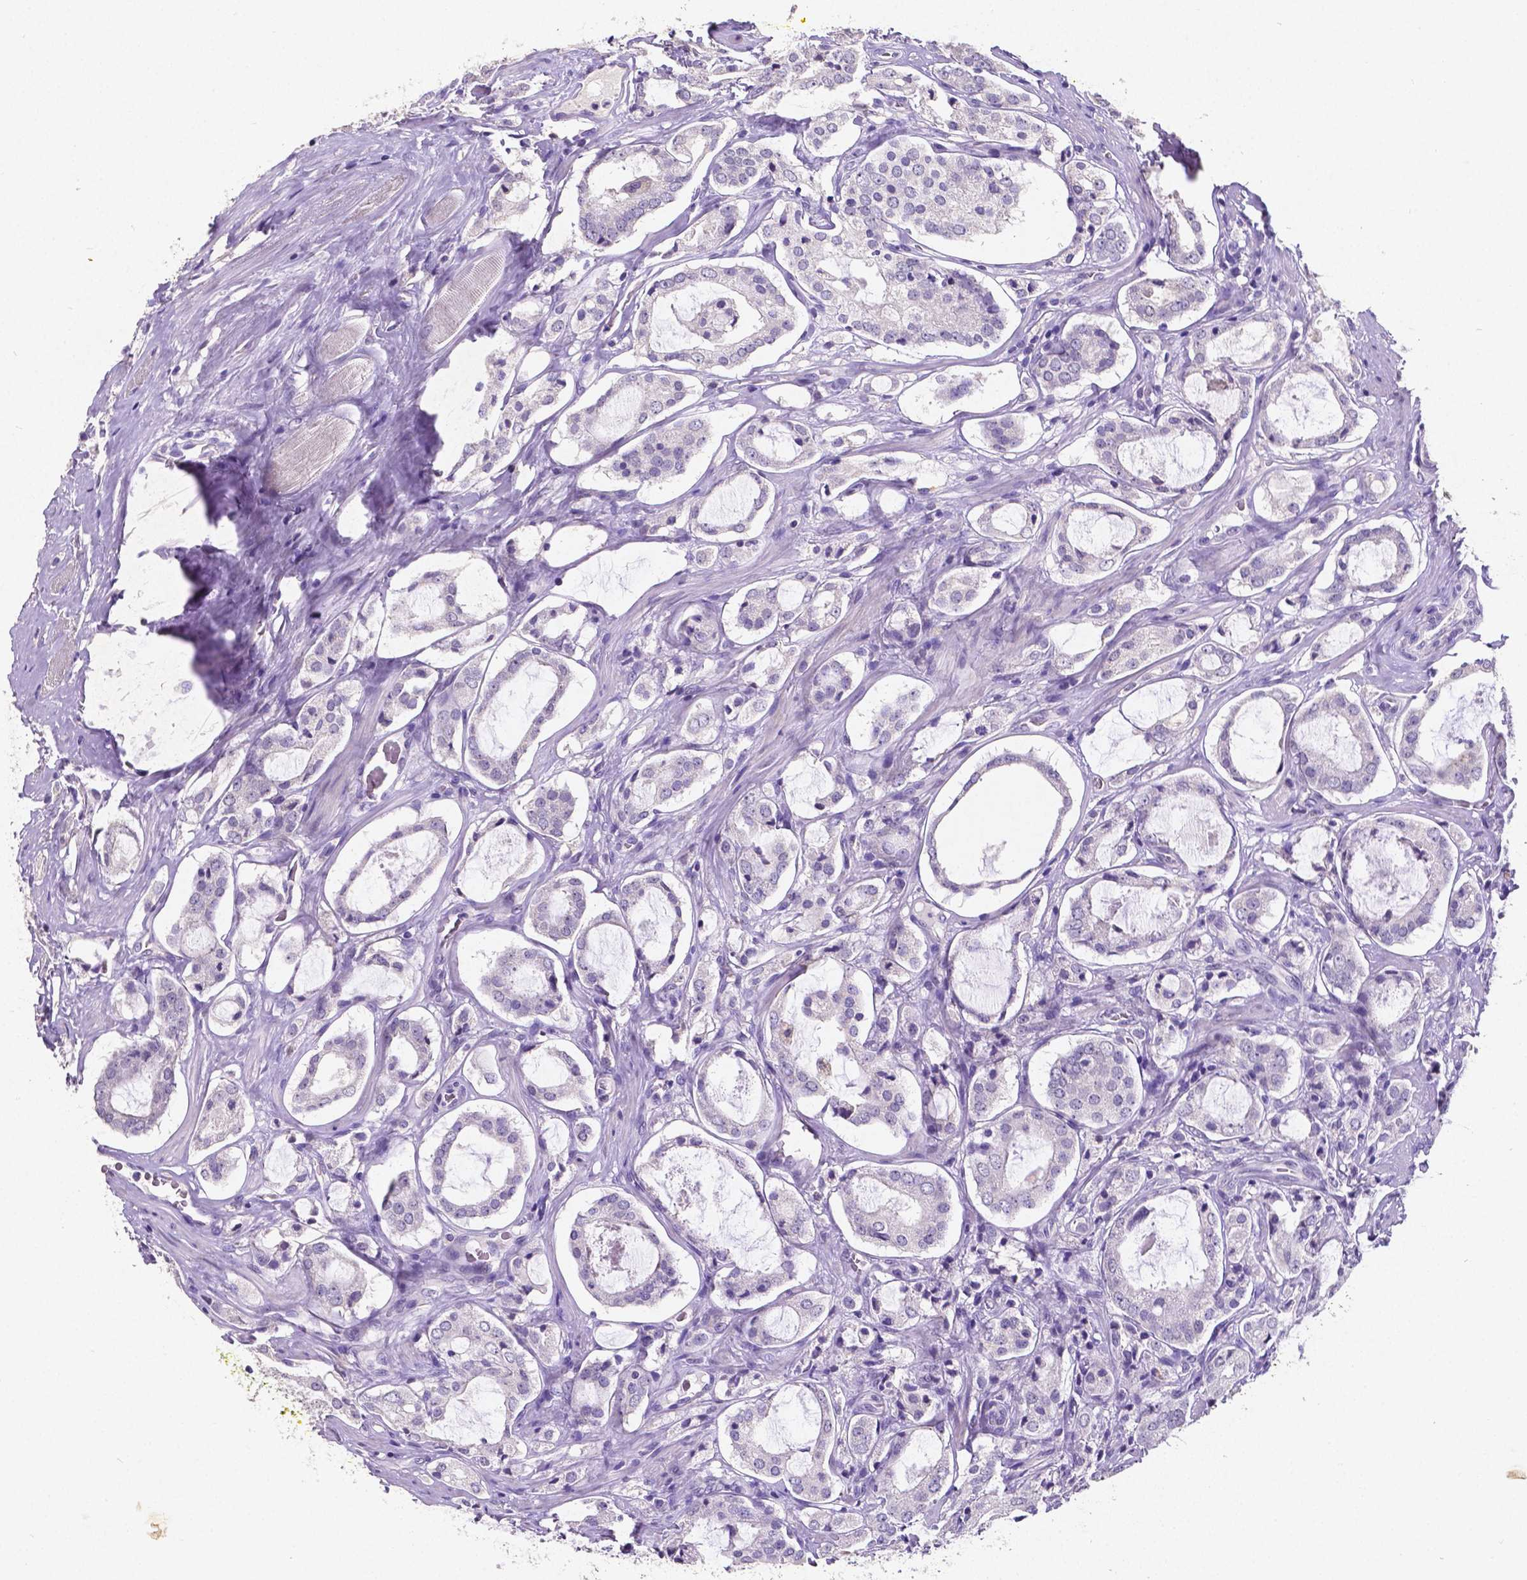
{"staining": {"intensity": "negative", "quantity": "none", "location": "none"}, "tissue": "prostate cancer", "cell_type": "Tumor cells", "image_type": "cancer", "snomed": [{"axis": "morphology", "description": "Adenocarcinoma, NOS"}, {"axis": "topography", "description": "Prostate"}], "caption": "This is a micrograph of immunohistochemistry staining of prostate cancer (adenocarcinoma), which shows no expression in tumor cells.", "gene": "SATB2", "patient": {"sex": "male", "age": 66}}